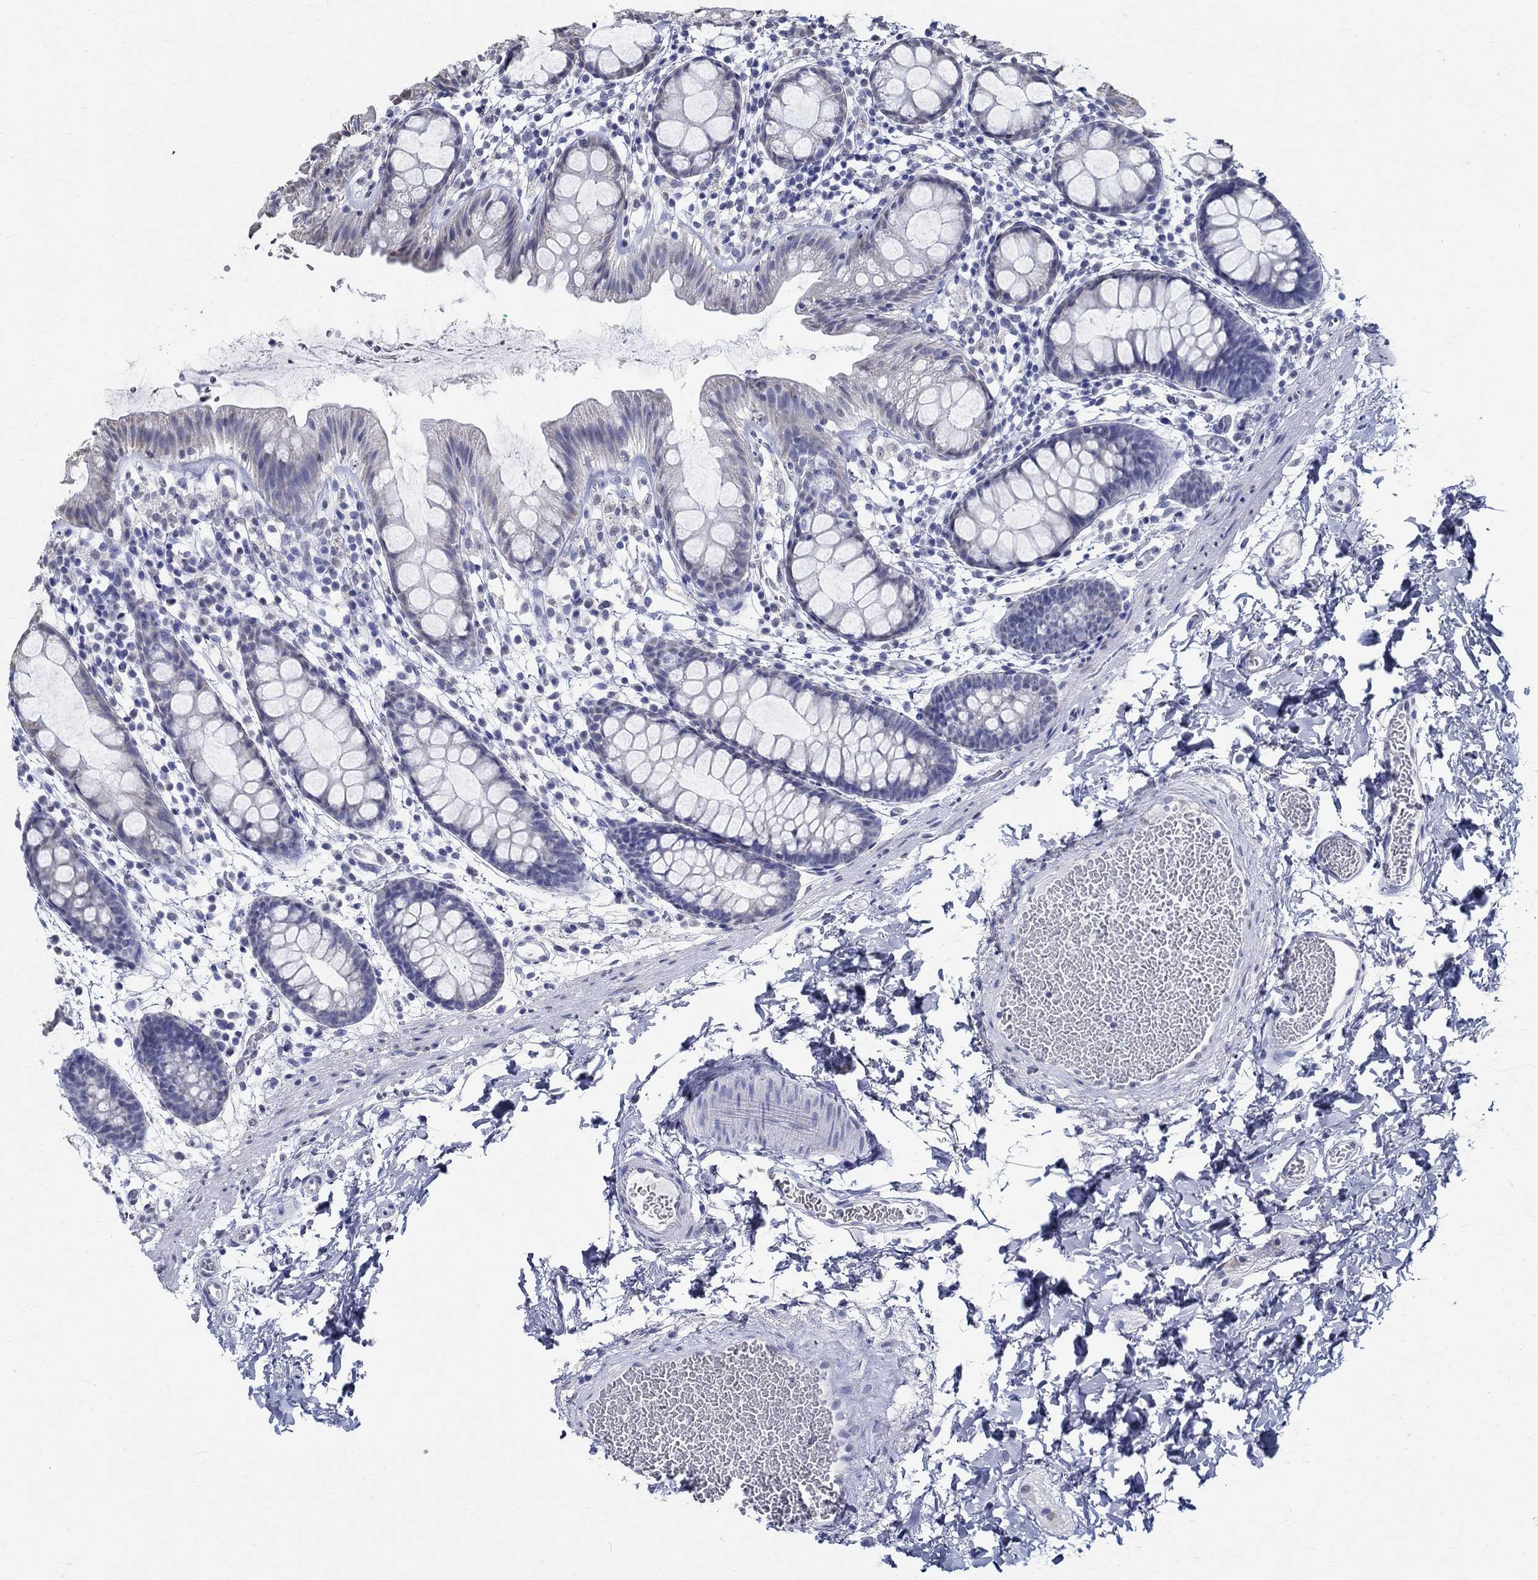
{"staining": {"intensity": "negative", "quantity": "none", "location": "none"}, "tissue": "rectum", "cell_type": "Glandular cells", "image_type": "normal", "snomed": [{"axis": "morphology", "description": "Normal tissue, NOS"}, {"axis": "topography", "description": "Rectum"}], "caption": "Immunohistochemical staining of unremarkable human rectum shows no significant staining in glandular cells. (Immunohistochemistry (ihc), brightfield microscopy, high magnification).", "gene": "TSPAN16", "patient": {"sex": "male", "age": 57}}